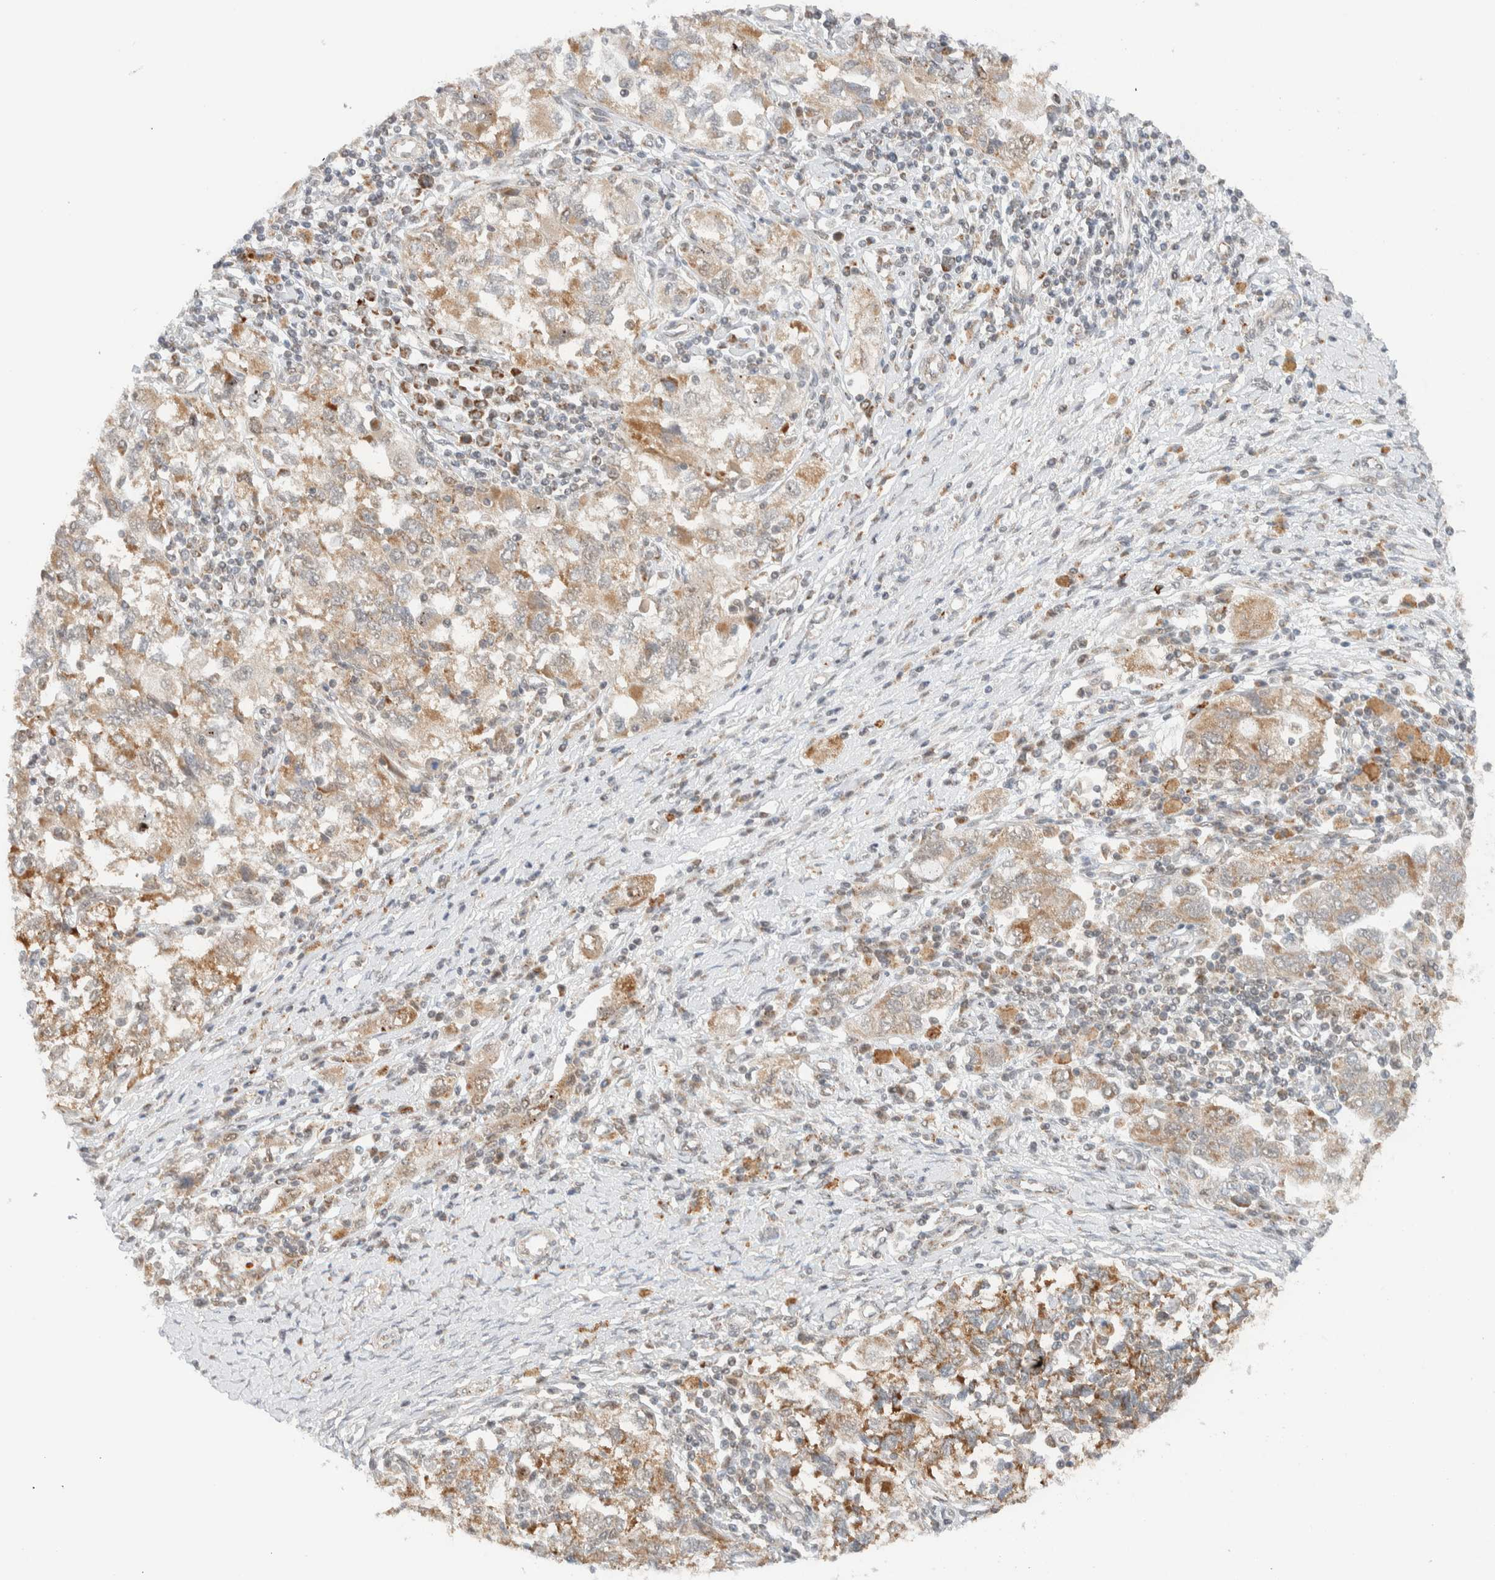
{"staining": {"intensity": "moderate", "quantity": ">75%", "location": "cytoplasmic/membranous"}, "tissue": "ovarian cancer", "cell_type": "Tumor cells", "image_type": "cancer", "snomed": [{"axis": "morphology", "description": "Carcinoma, NOS"}, {"axis": "morphology", "description": "Cystadenocarcinoma, serous, NOS"}, {"axis": "topography", "description": "Ovary"}], "caption": "Immunohistochemistry (IHC) photomicrograph of human ovarian serous cystadenocarcinoma stained for a protein (brown), which reveals medium levels of moderate cytoplasmic/membranous expression in about >75% of tumor cells.", "gene": "MRPL41", "patient": {"sex": "female", "age": 69}}